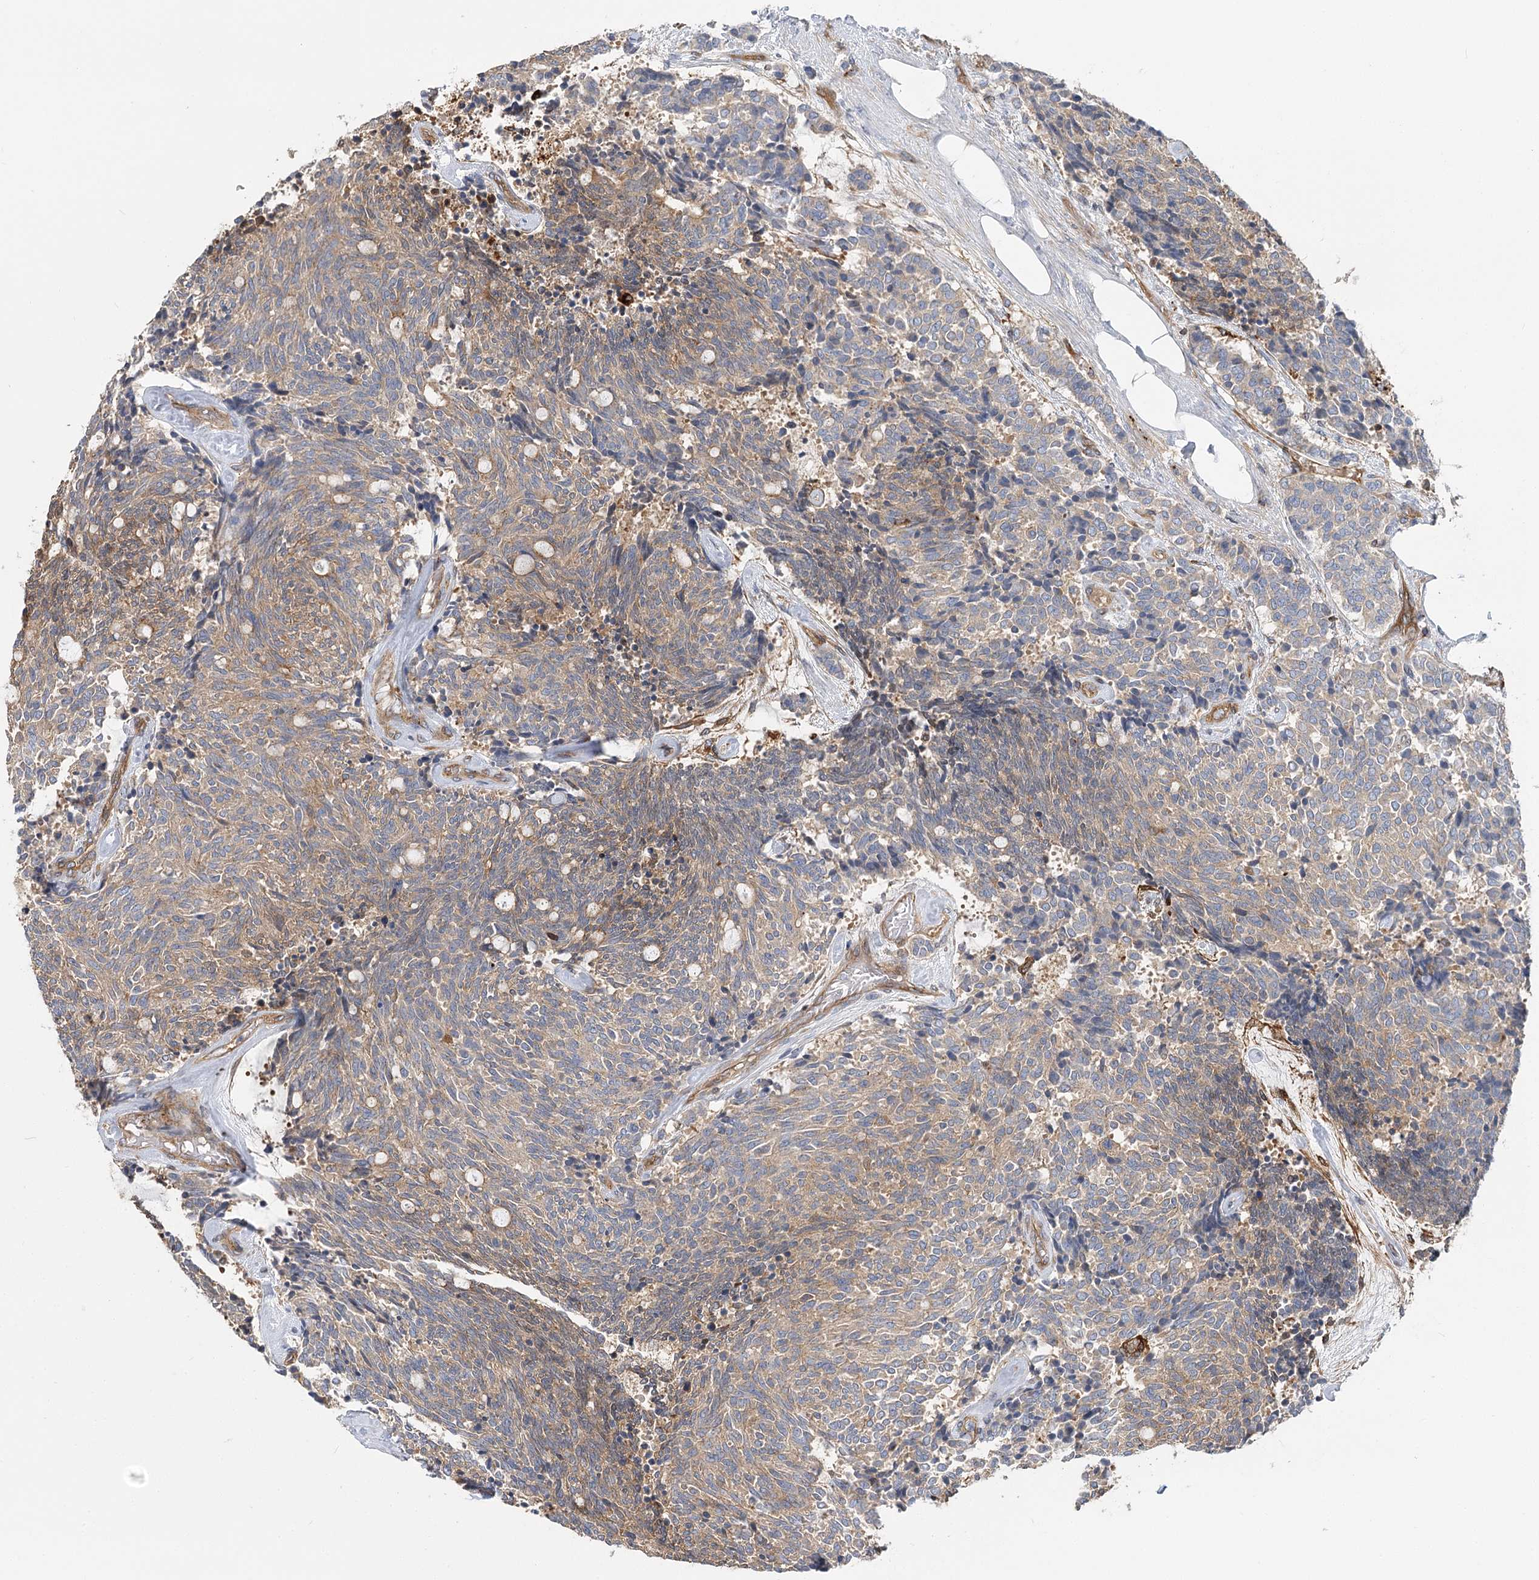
{"staining": {"intensity": "weak", "quantity": "25%-75%", "location": "cytoplasmic/membranous"}, "tissue": "carcinoid", "cell_type": "Tumor cells", "image_type": "cancer", "snomed": [{"axis": "morphology", "description": "Carcinoid, malignant, NOS"}, {"axis": "topography", "description": "Pancreas"}], "caption": "This is an image of immunohistochemistry (IHC) staining of malignant carcinoid, which shows weak staining in the cytoplasmic/membranous of tumor cells.", "gene": "GUSB", "patient": {"sex": "female", "age": 54}}